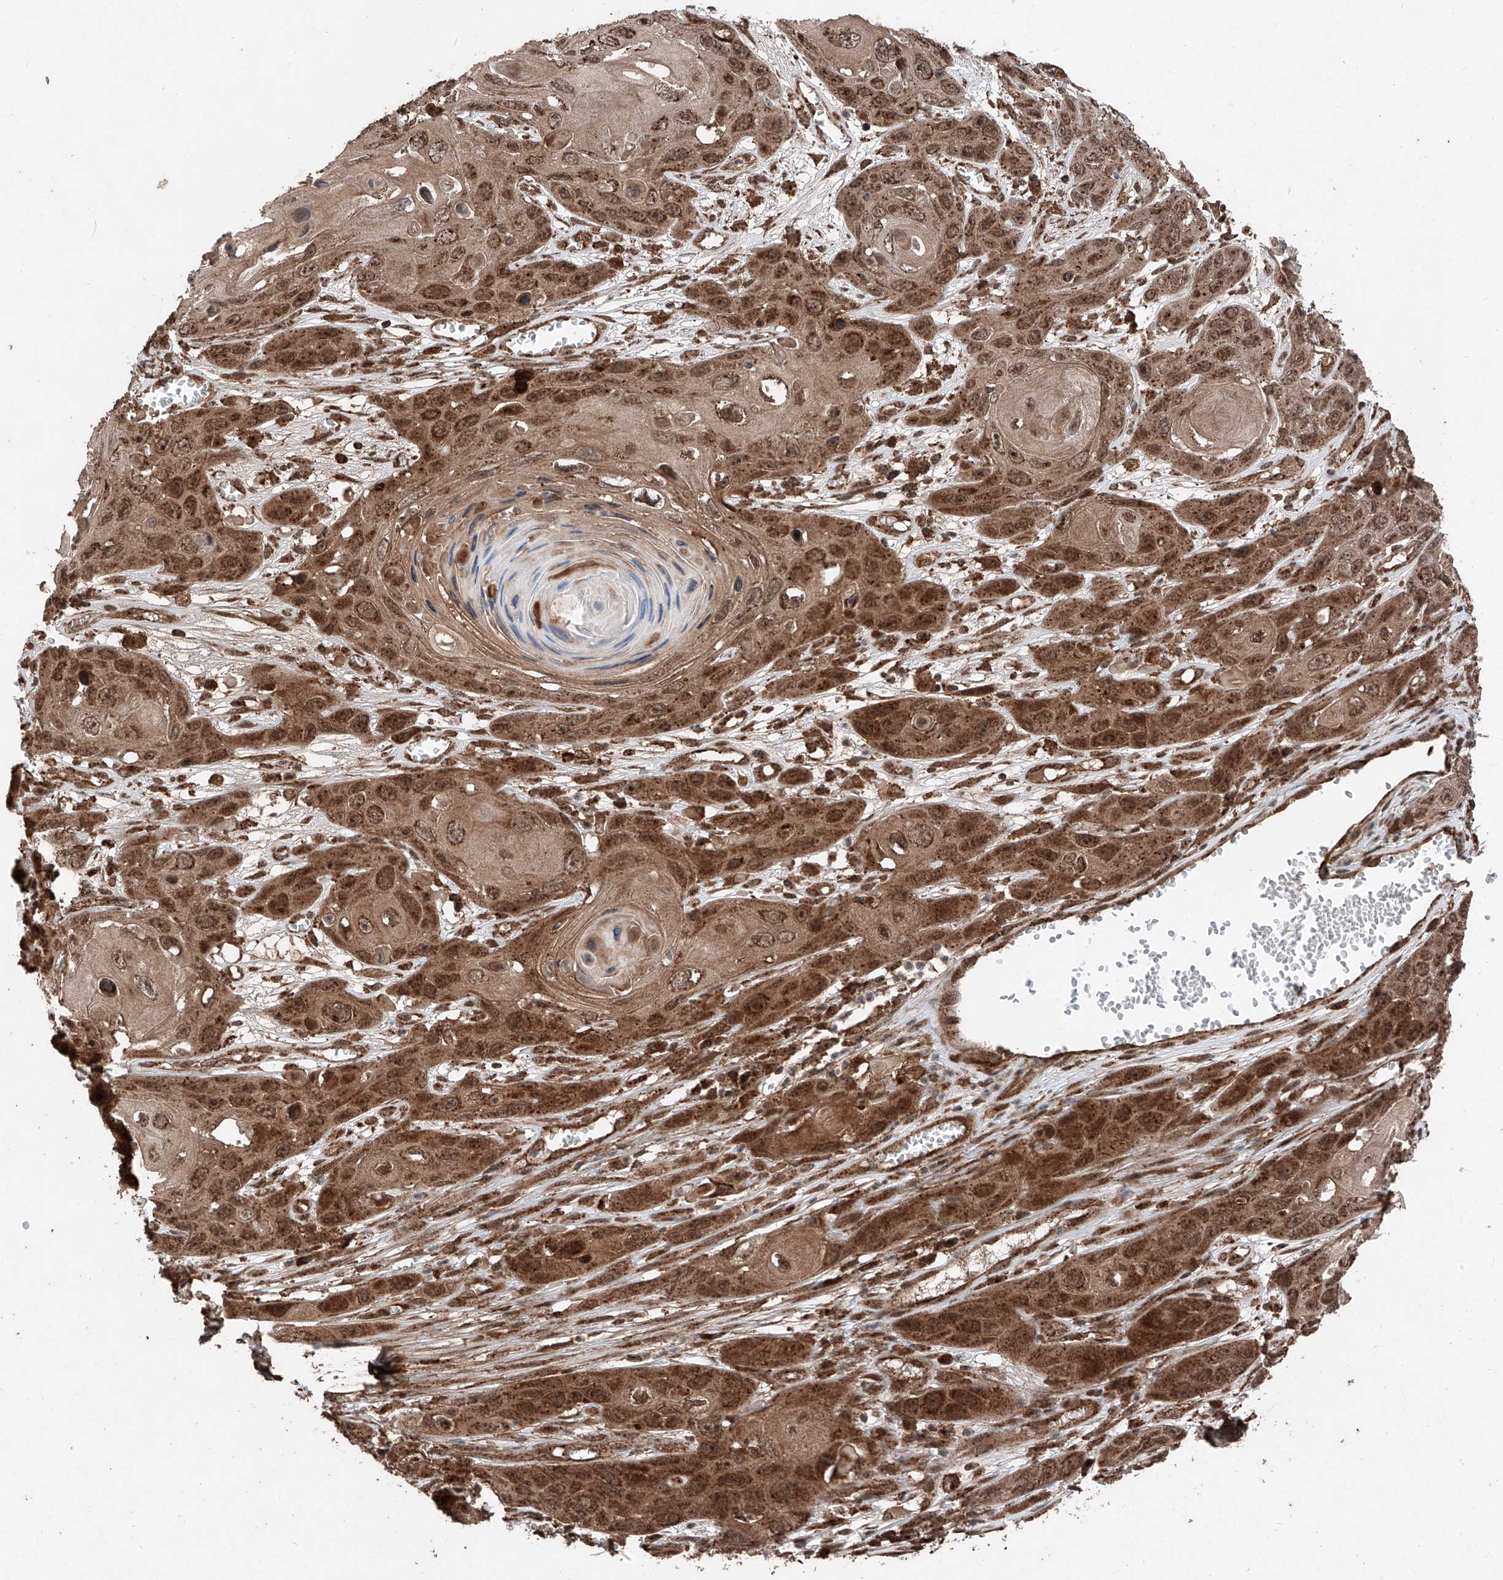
{"staining": {"intensity": "strong", "quantity": ">75%", "location": "cytoplasmic/membranous"}, "tissue": "skin cancer", "cell_type": "Tumor cells", "image_type": "cancer", "snomed": [{"axis": "morphology", "description": "Squamous cell carcinoma, NOS"}, {"axis": "topography", "description": "Skin"}], "caption": "Skin cancer (squamous cell carcinoma) stained with a protein marker displays strong staining in tumor cells.", "gene": "ZSCAN29", "patient": {"sex": "male", "age": 55}}